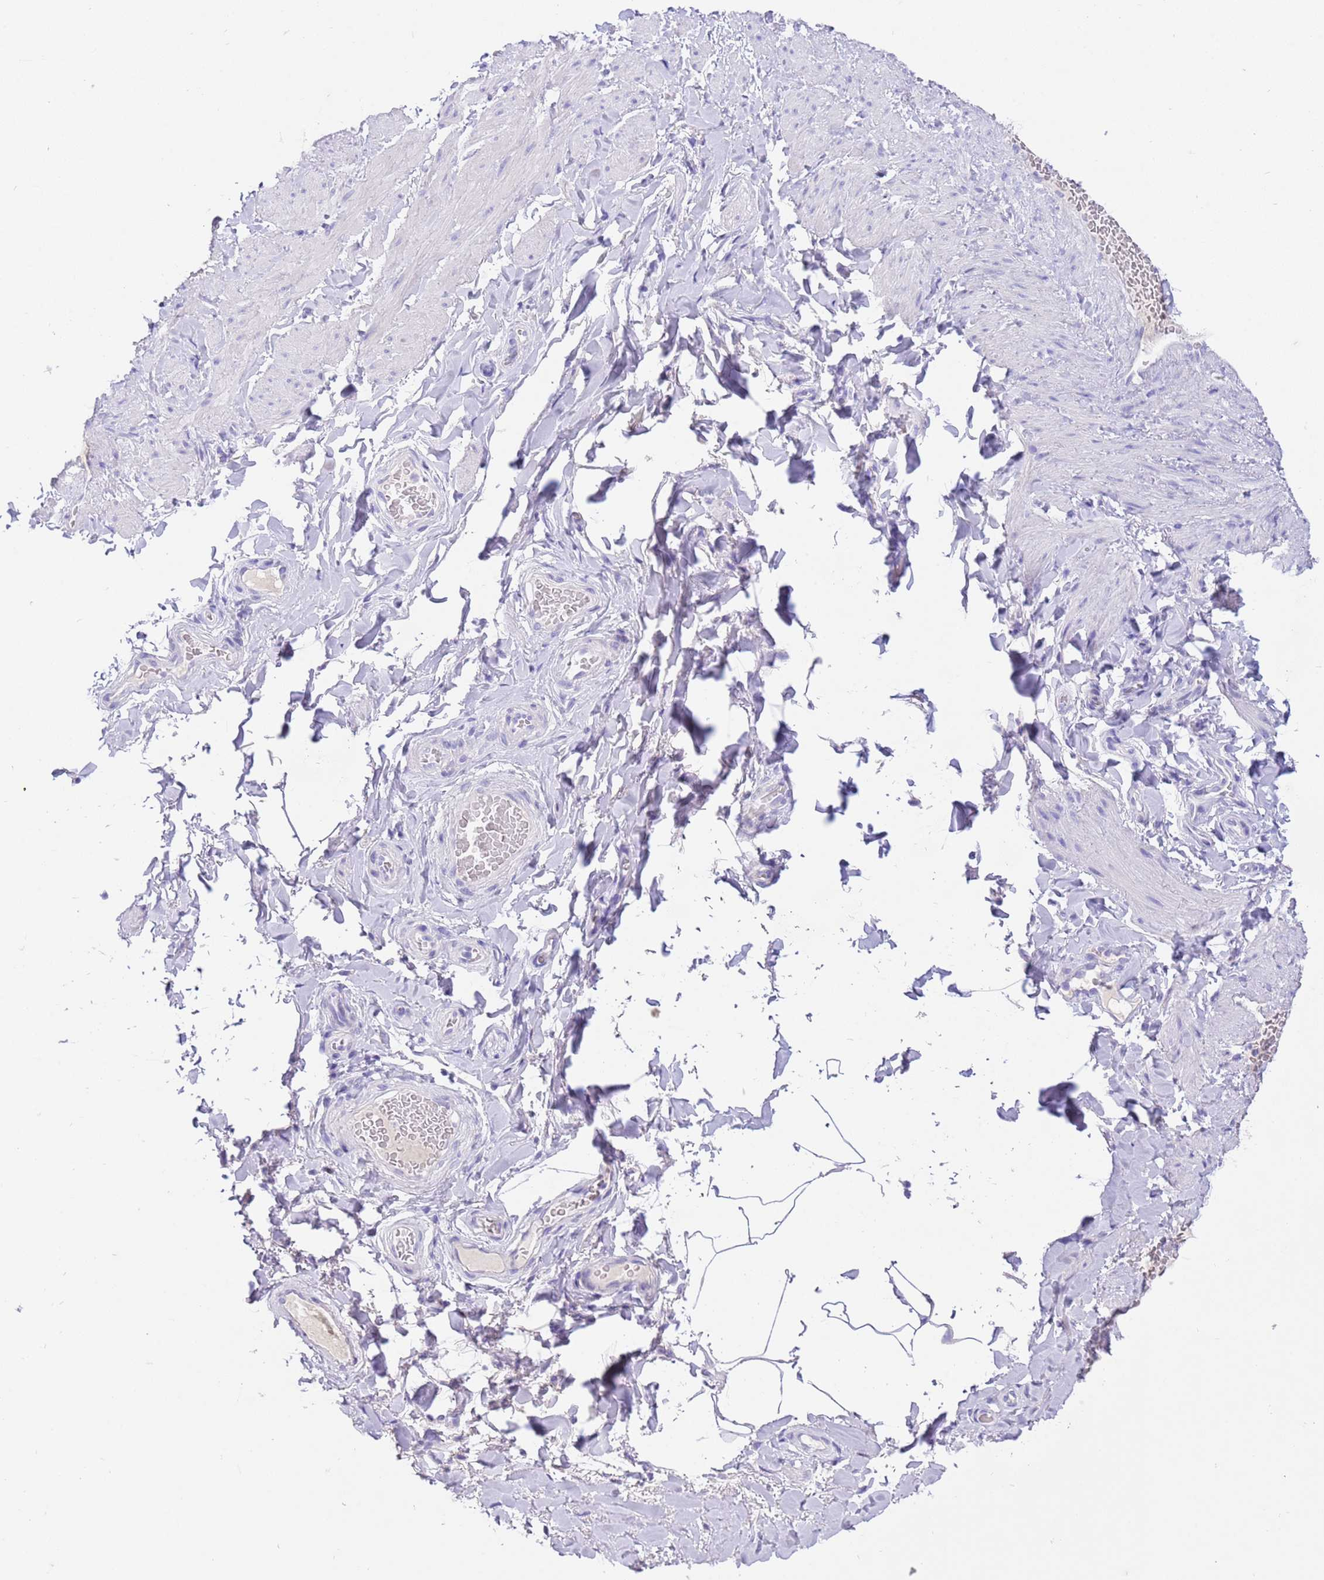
{"staining": {"intensity": "negative", "quantity": "none", "location": "none"}, "tissue": "adipose tissue", "cell_type": "Adipocytes", "image_type": "normal", "snomed": [{"axis": "morphology", "description": "Normal tissue, NOS"}, {"axis": "topography", "description": "Soft tissue"}, {"axis": "topography", "description": "Vascular tissue"}], "caption": "DAB immunohistochemical staining of benign adipose tissue demonstrates no significant staining in adipocytes.", "gene": "CPB1", "patient": {"sex": "male", "age": 54}}